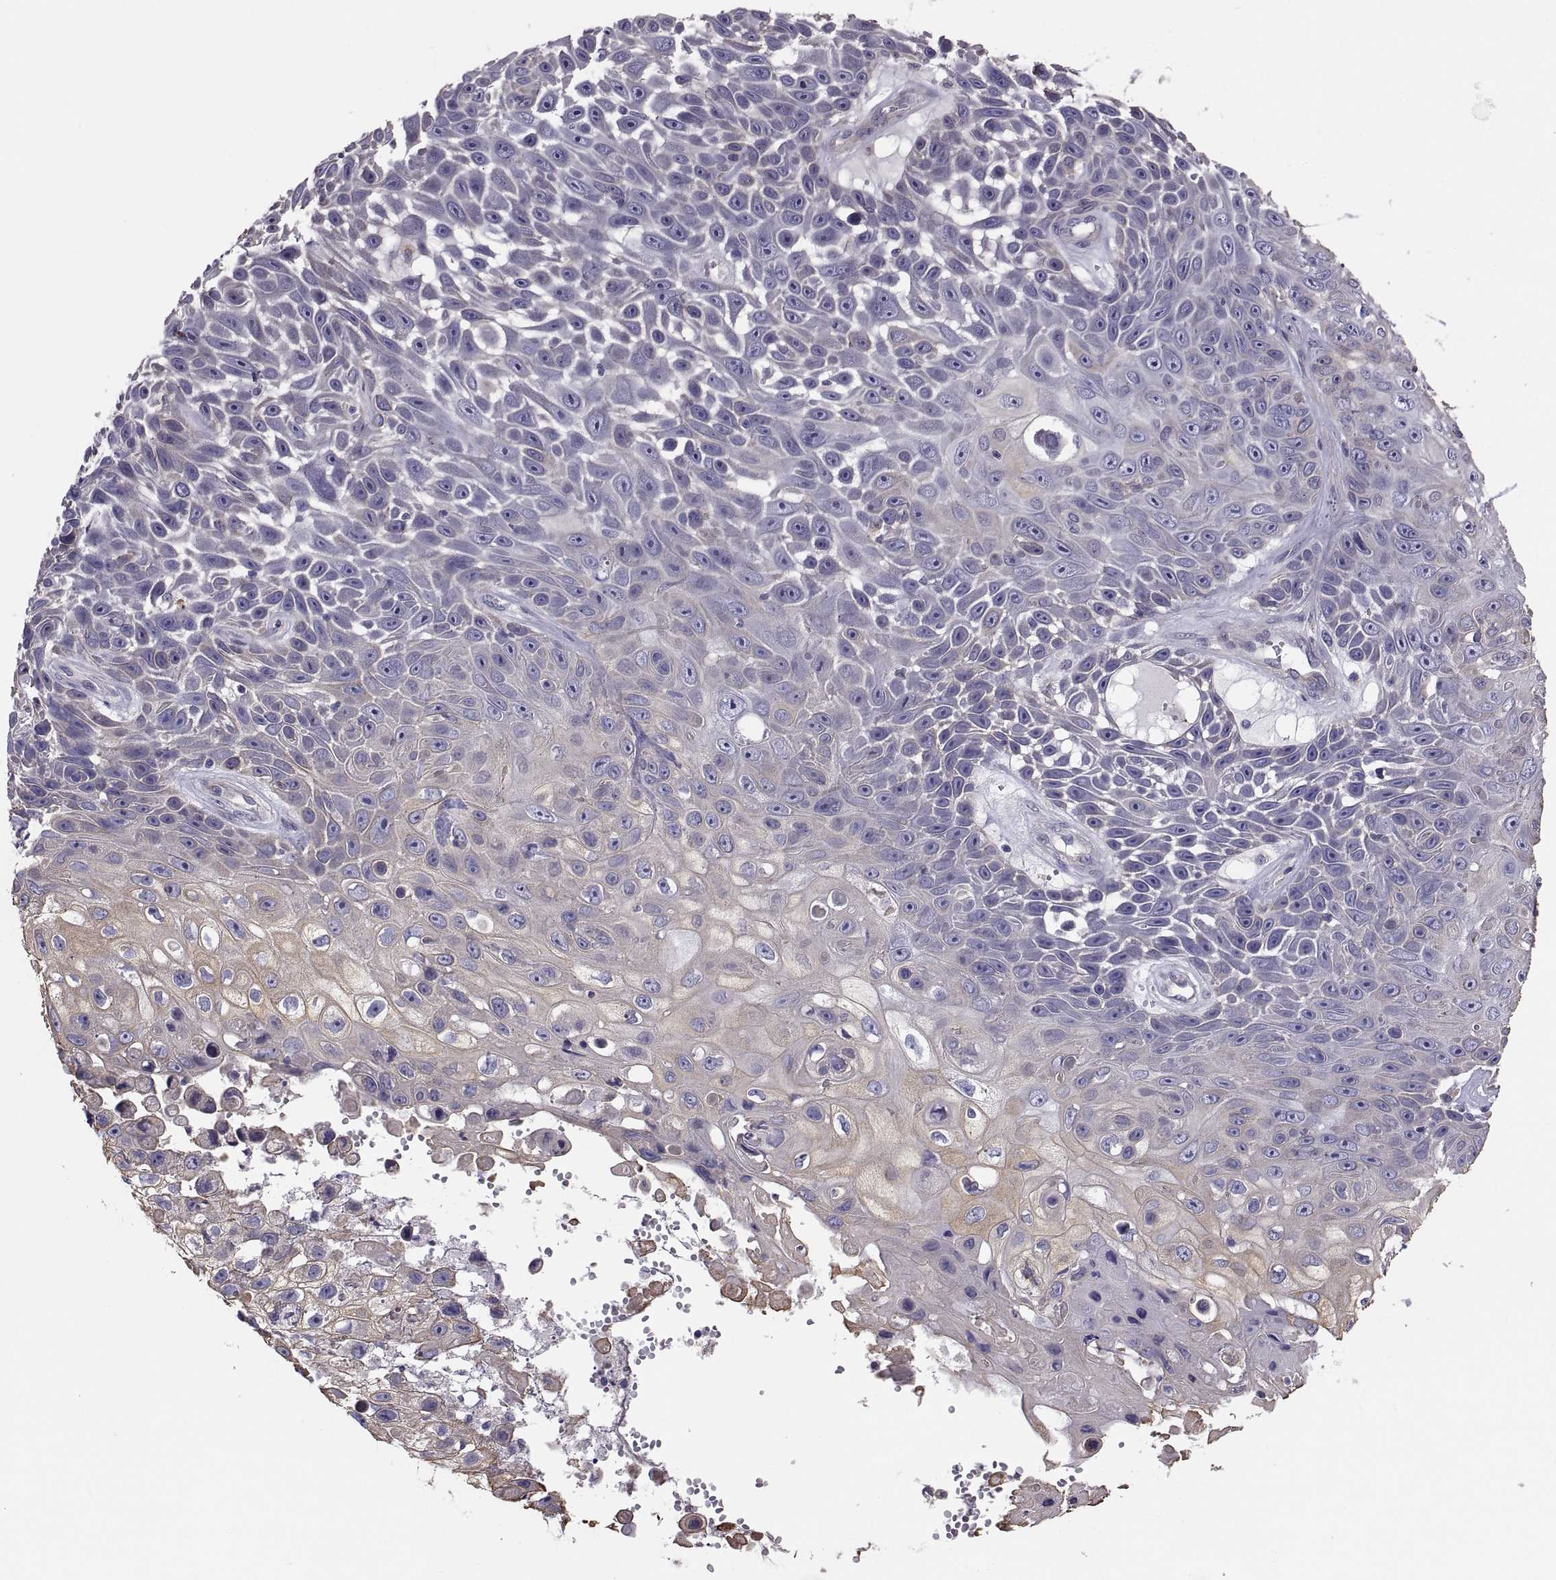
{"staining": {"intensity": "moderate", "quantity": "<25%", "location": "cytoplasmic/membranous"}, "tissue": "skin cancer", "cell_type": "Tumor cells", "image_type": "cancer", "snomed": [{"axis": "morphology", "description": "Squamous cell carcinoma, NOS"}, {"axis": "topography", "description": "Skin"}], "caption": "An IHC micrograph of tumor tissue is shown. Protein staining in brown shows moderate cytoplasmic/membranous positivity in skin squamous cell carcinoma within tumor cells.", "gene": "ANO1", "patient": {"sex": "male", "age": 82}}